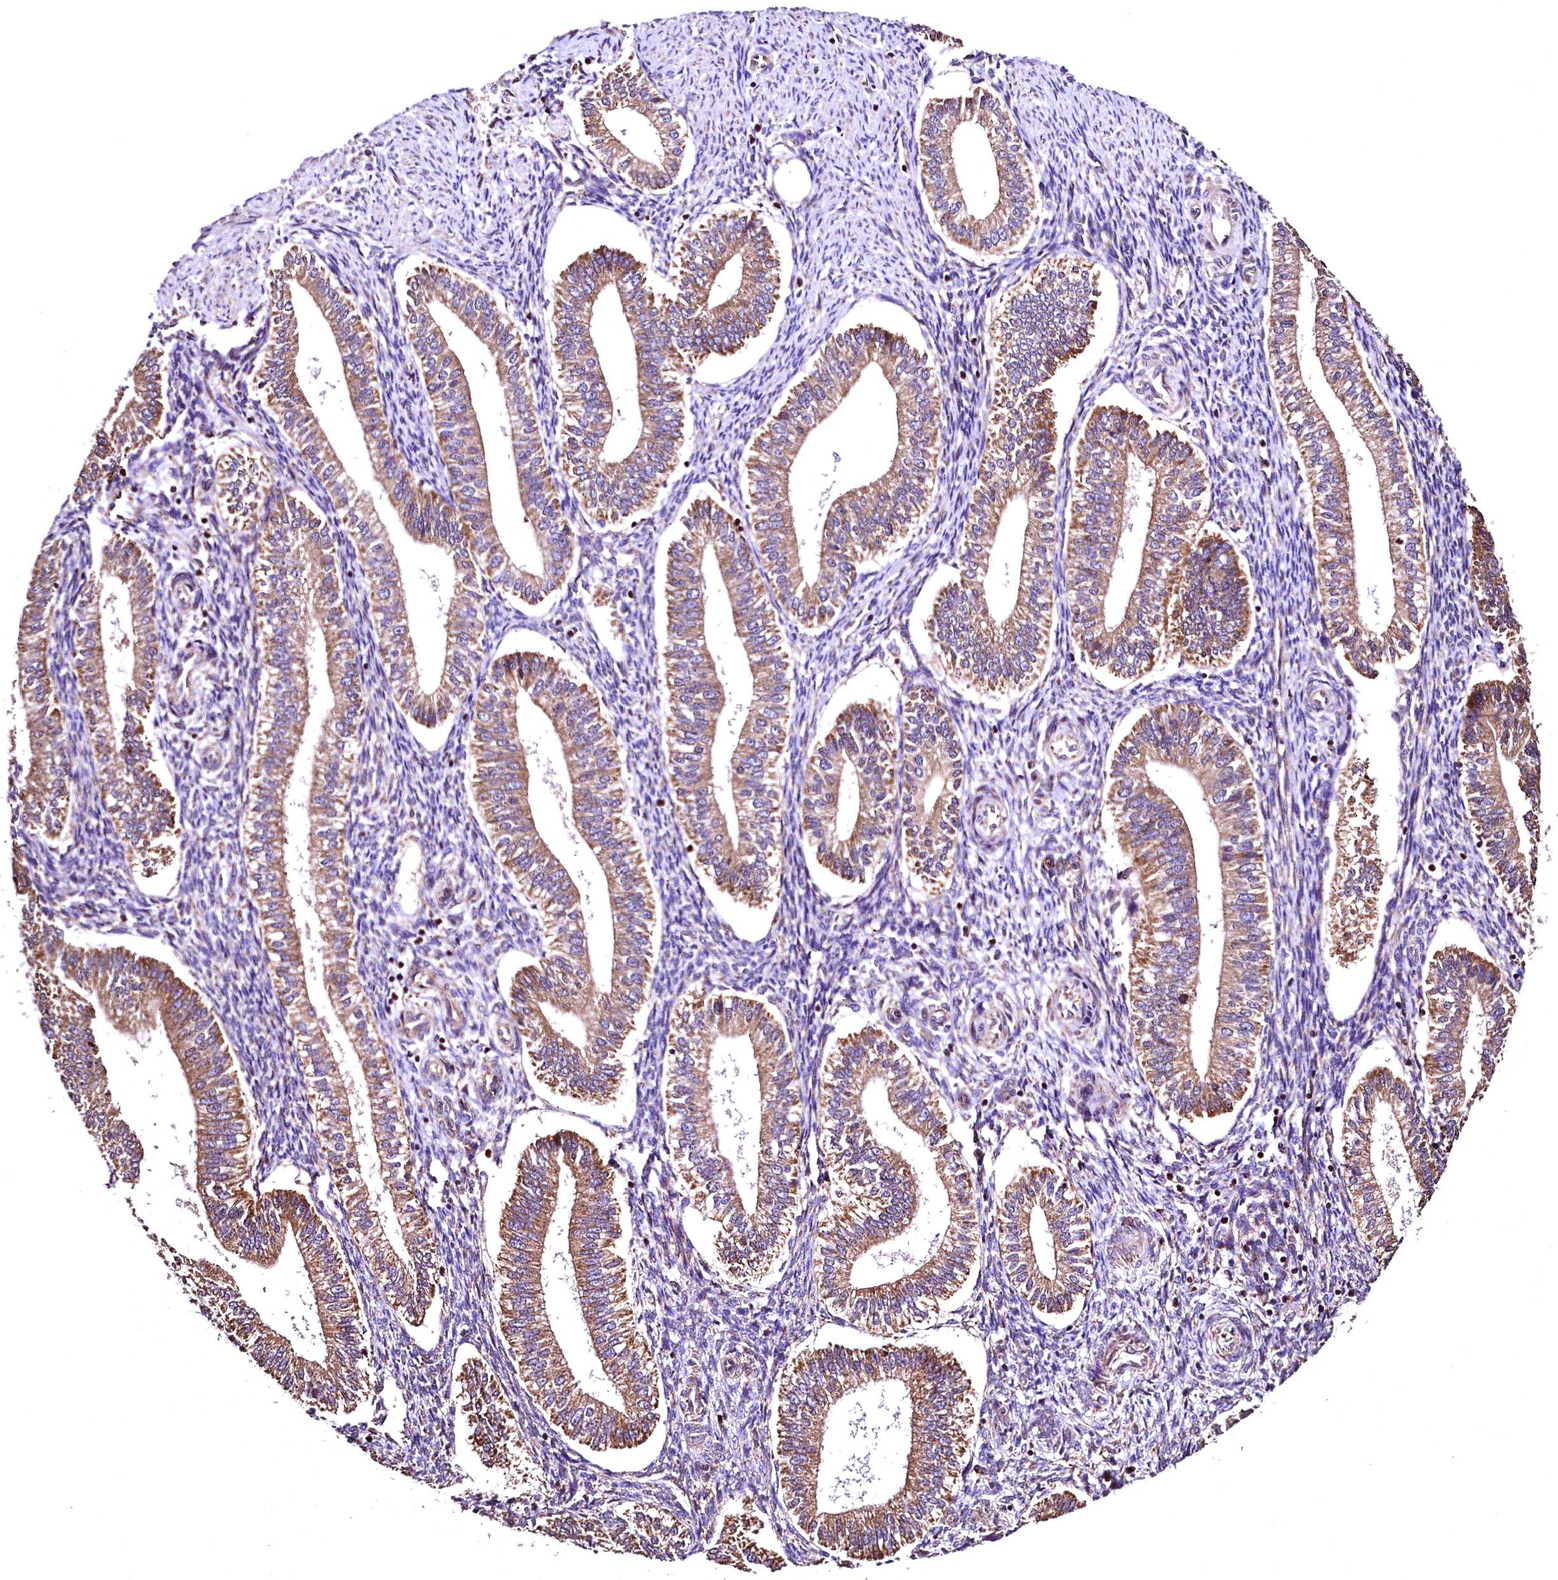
{"staining": {"intensity": "moderate", "quantity": "25%-75%", "location": "cytoplasmic/membranous"}, "tissue": "endometrium", "cell_type": "Cells in endometrial stroma", "image_type": "normal", "snomed": [{"axis": "morphology", "description": "Normal tissue, NOS"}, {"axis": "topography", "description": "Endometrium"}], "caption": "DAB immunohistochemical staining of unremarkable endometrium shows moderate cytoplasmic/membranous protein expression in approximately 25%-75% of cells in endometrial stroma. (brown staining indicates protein expression, while blue staining denotes nuclei).", "gene": "LRSAM1", "patient": {"sex": "female", "age": 25}}